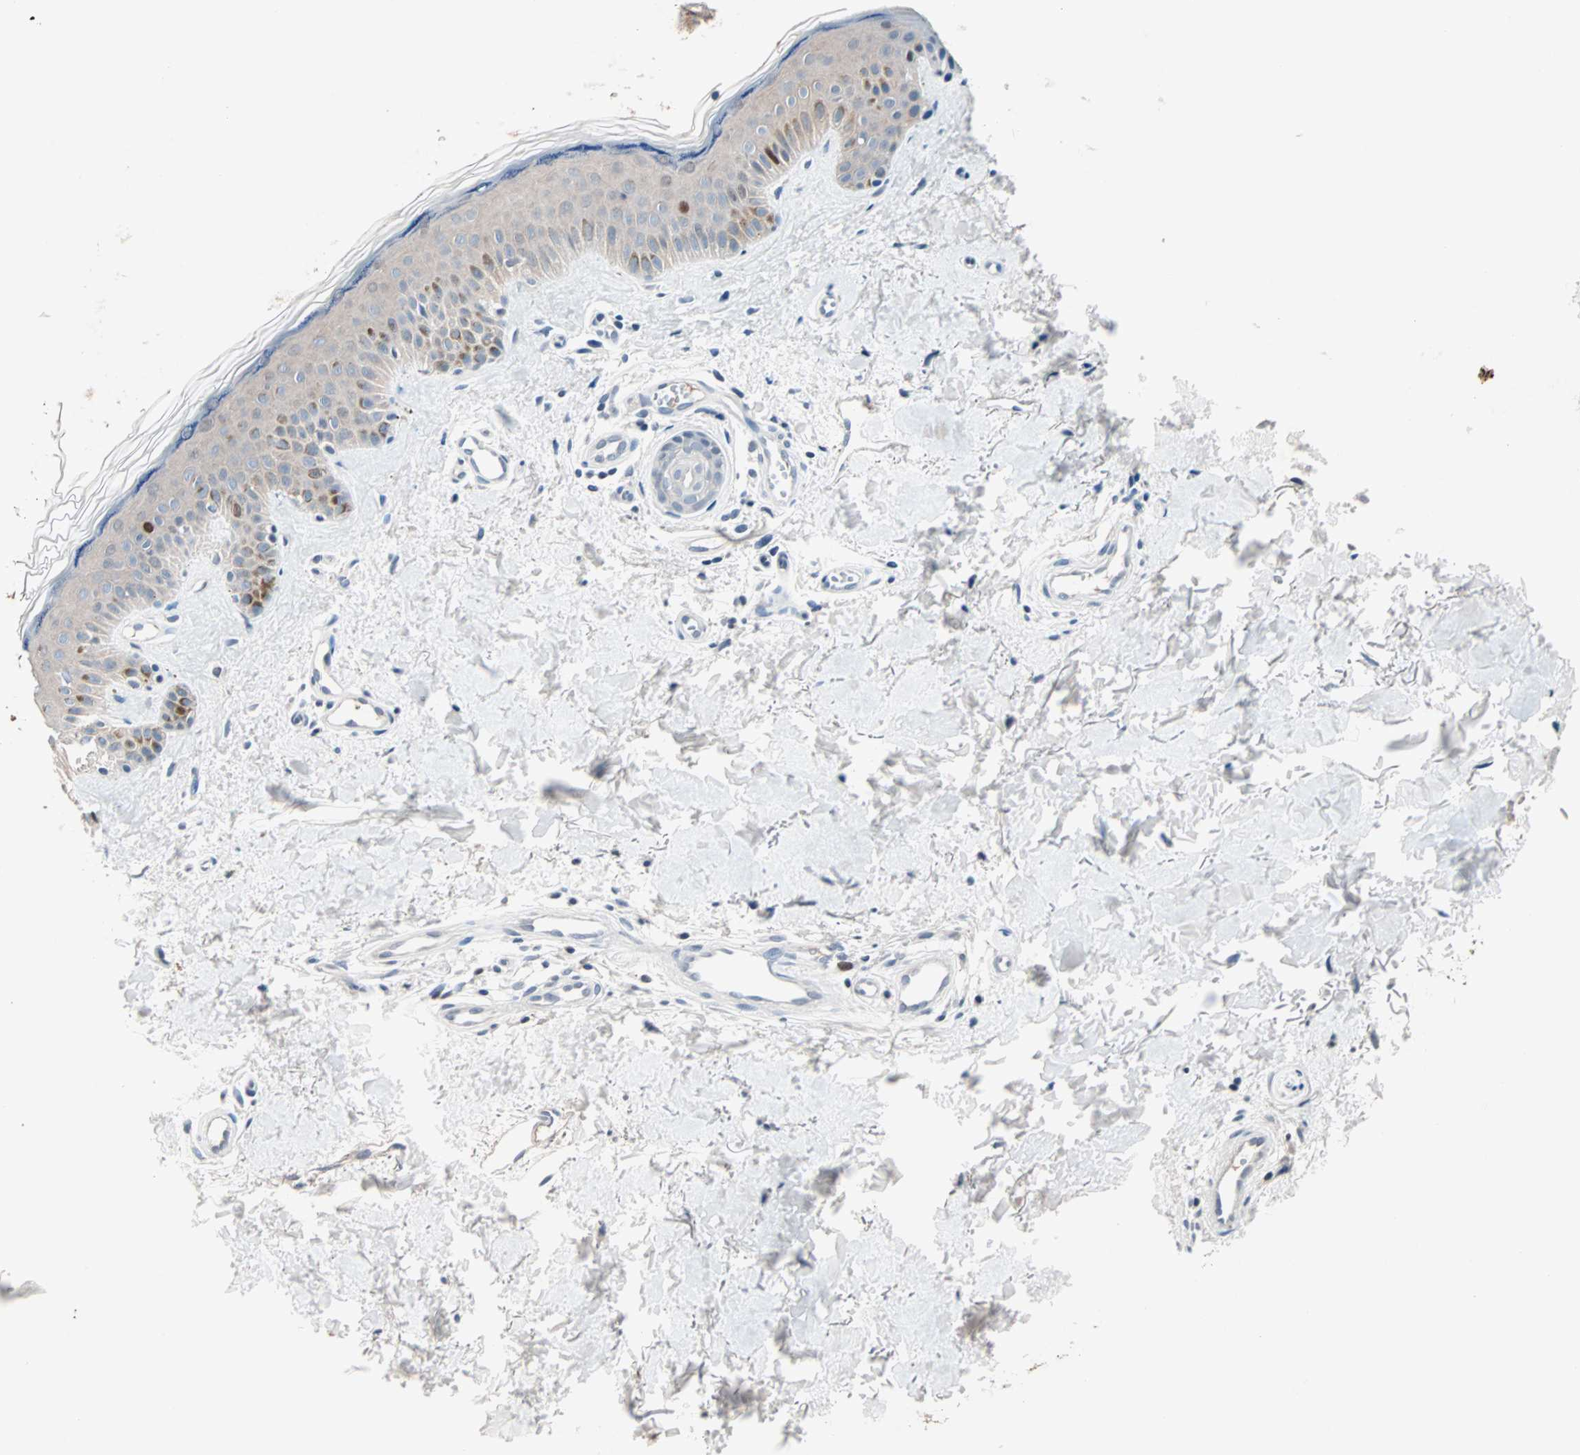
{"staining": {"intensity": "negative", "quantity": "none", "location": "none"}, "tissue": "skin", "cell_type": "Fibroblasts", "image_type": "normal", "snomed": [{"axis": "morphology", "description": "Normal tissue, NOS"}, {"axis": "topography", "description": "Skin"}], "caption": "High magnification brightfield microscopy of benign skin stained with DAB (3,3'-diaminobenzidine) (brown) and counterstained with hematoxylin (blue): fibroblasts show no significant positivity. Nuclei are stained in blue.", "gene": "CCNE2", "patient": {"sex": "male", "age": 67}}